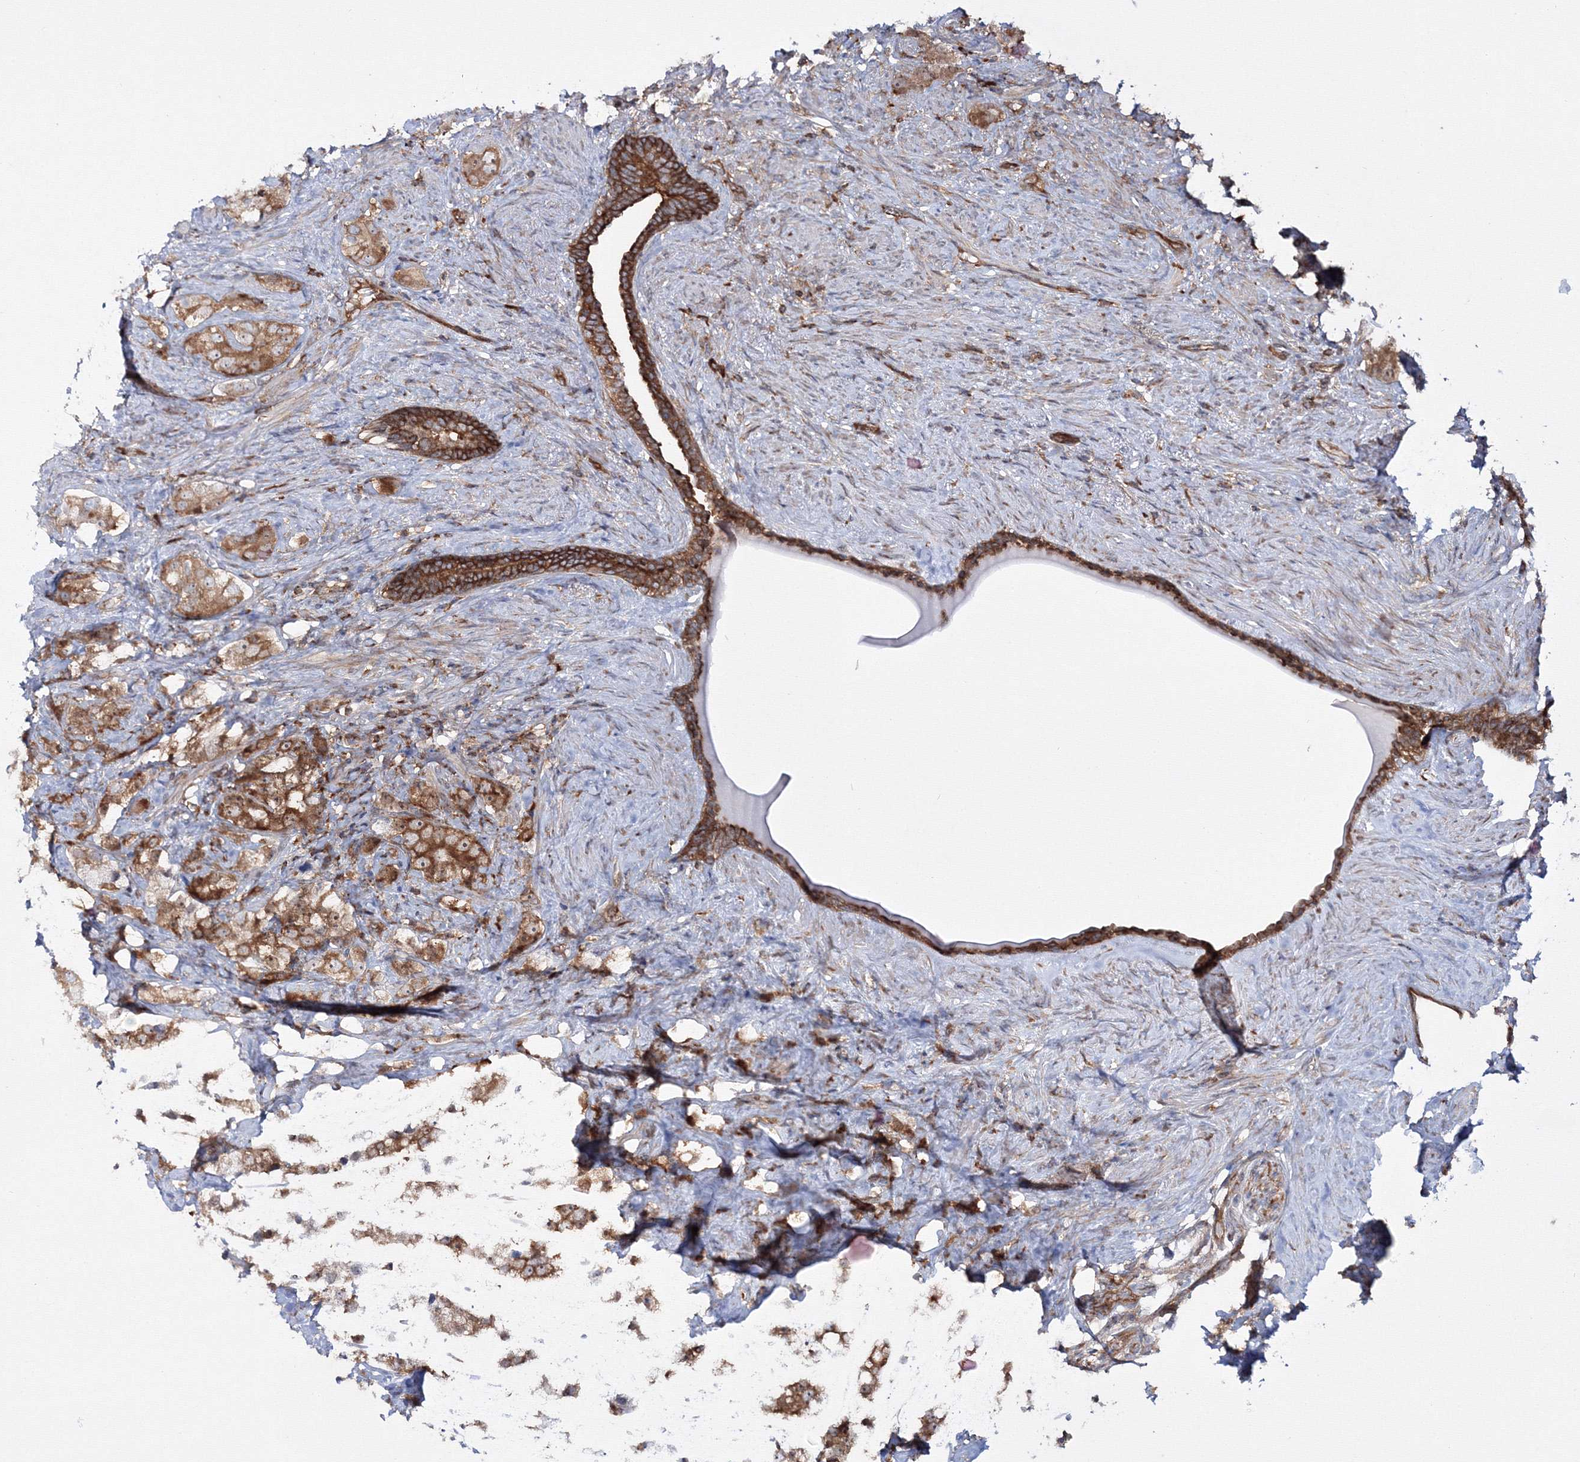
{"staining": {"intensity": "moderate", "quantity": ">75%", "location": "cytoplasmic/membranous"}, "tissue": "prostate cancer", "cell_type": "Tumor cells", "image_type": "cancer", "snomed": [{"axis": "morphology", "description": "Adenocarcinoma, High grade"}, {"axis": "topography", "description": "Prostate"}], "caption": "Prostate cancer (high-grade adenocarcinoma) was stained to show a protein in brown. There is medium levels of moderate cytoplasmic/membranous staining in about >75% of tumor cells.", "gene": "HARS1", "patient": {"sex": "male", "age": 63}}